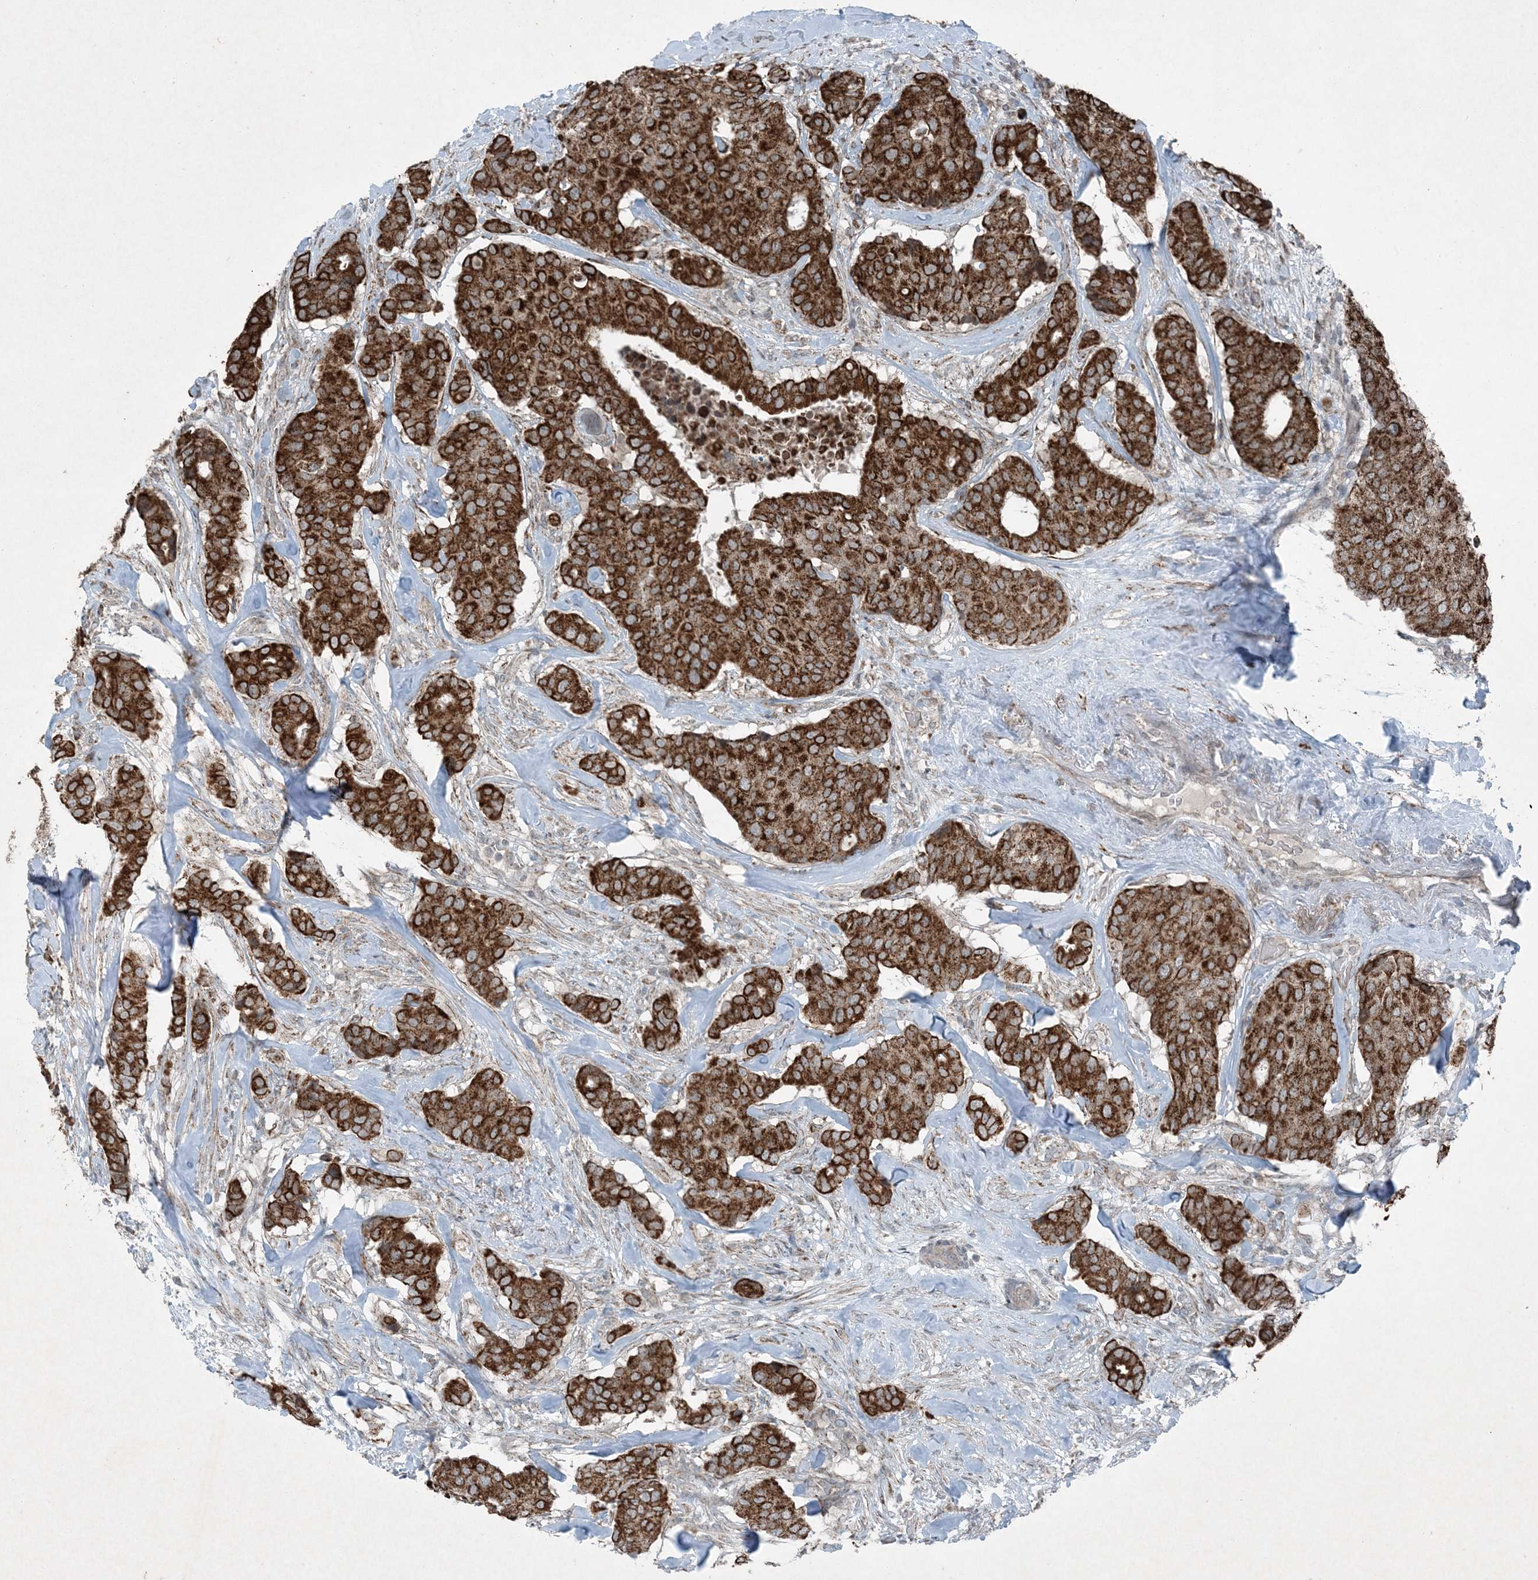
{"staining": {"intensity": "strong", "quantity": ">75%", "location": "cytoplasmic/membranous"}, "tissue": "breast cancer", "cell_type": "Tumor cells", "image_type": "cancer", "snomed": [{"axis": "morphology", "description": "Duct carcinoma"}, {"axis": "topography", "description": "Breast"}], "caption": "A brown stain labels strong cytoplasmic/membranous staining of a protein in human breast cancer (infiltrating ductal carcinoma) tumor cells. Using DAB (3,3'-diaminobenzidine) (brown) and hematoxylin (blue) stains, captured at high magnification using brightfield microscopy.", "gene": "PC", "patient": {"sex": "female", "age": 75}}